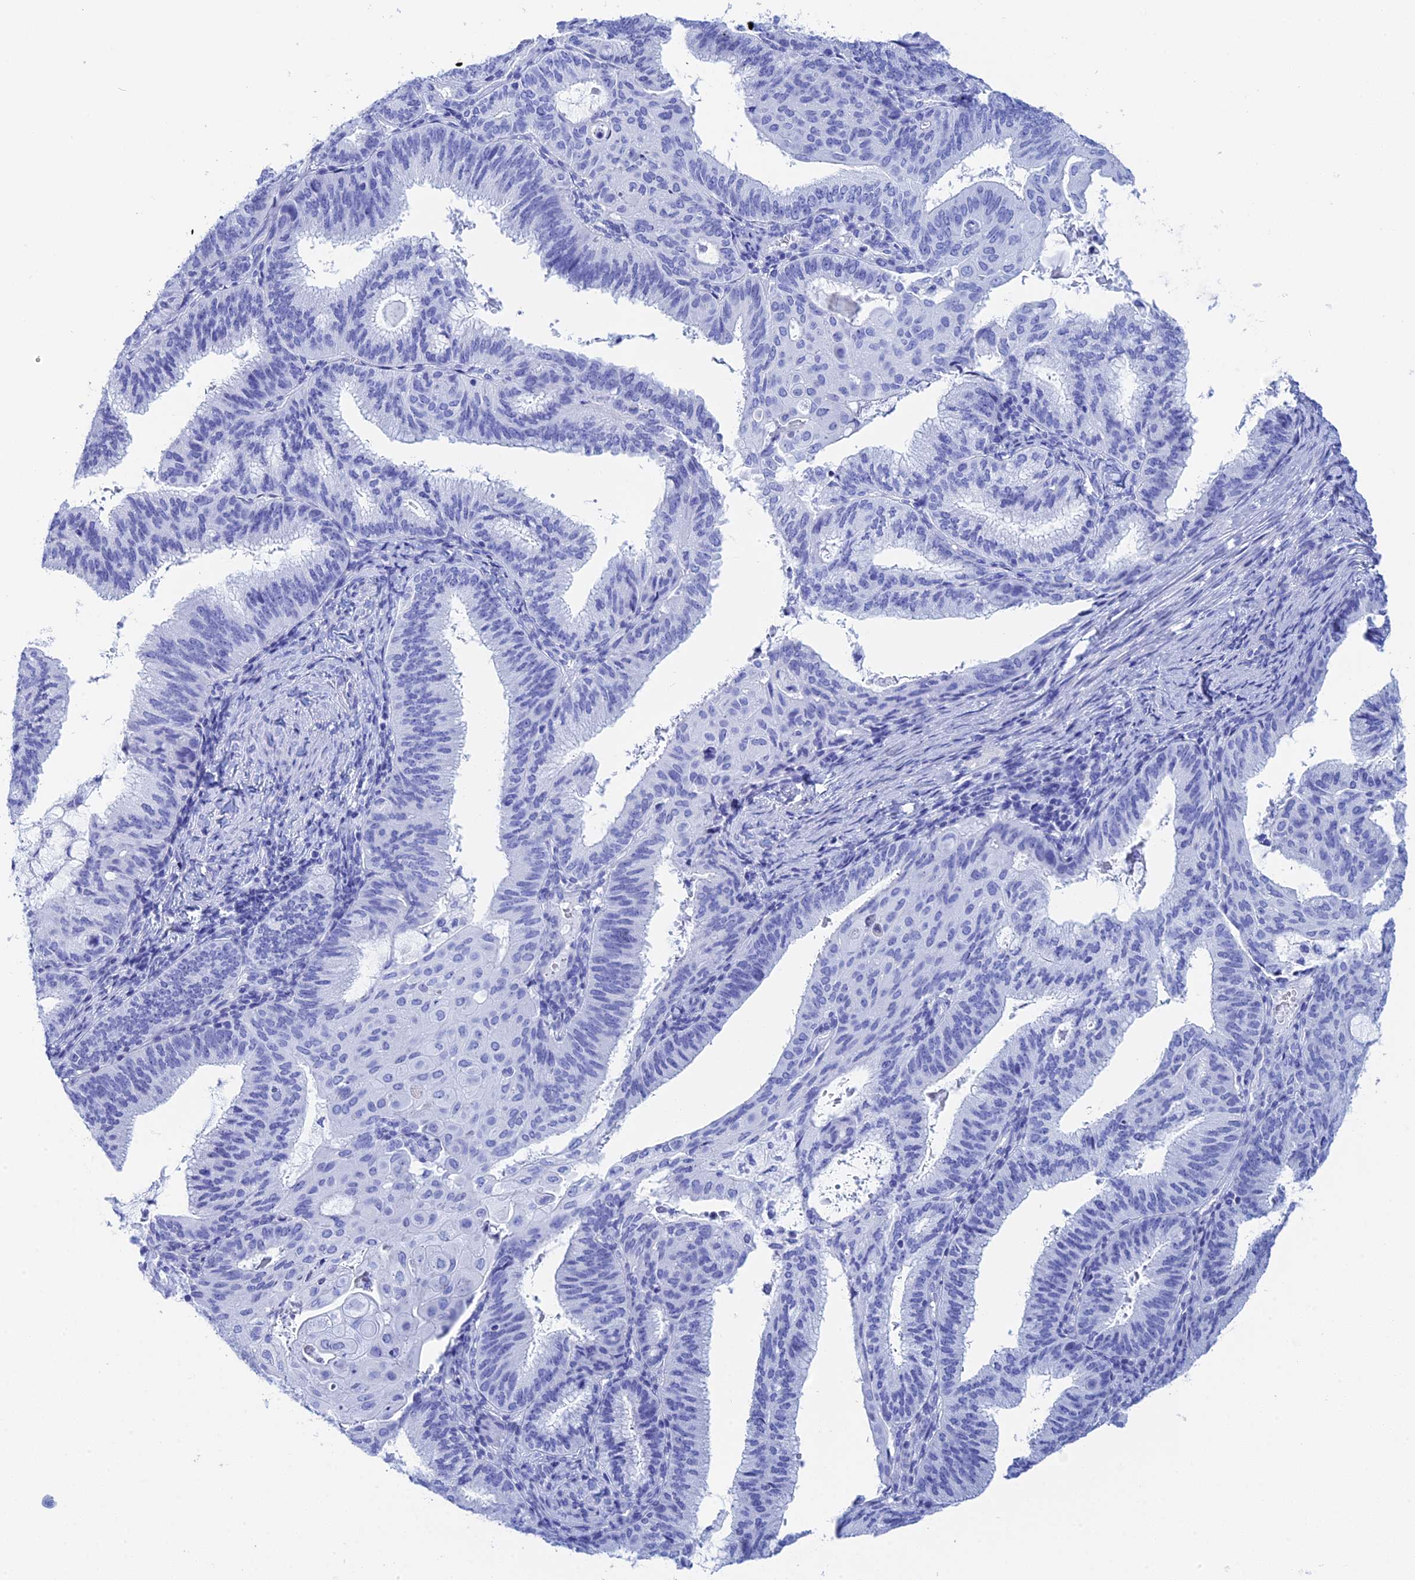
{"staining": {"intensity": "negative", "quantity": "none", "location": "none"}, "tissue": "endometrial cancer", "cell_type": "Tumor cells", "image_type": "cancer", "snomed": [{"axis": "morphology", "description": "Adenocarcinoma, NOS"}, {"axis": "topography", "description": "Endometrium"}], "caption": "Tumor cells are negative for brown protein staining in endometrial cancer.", "gene": "TEX101", "patient": {"sex": "female", "age": 49}}